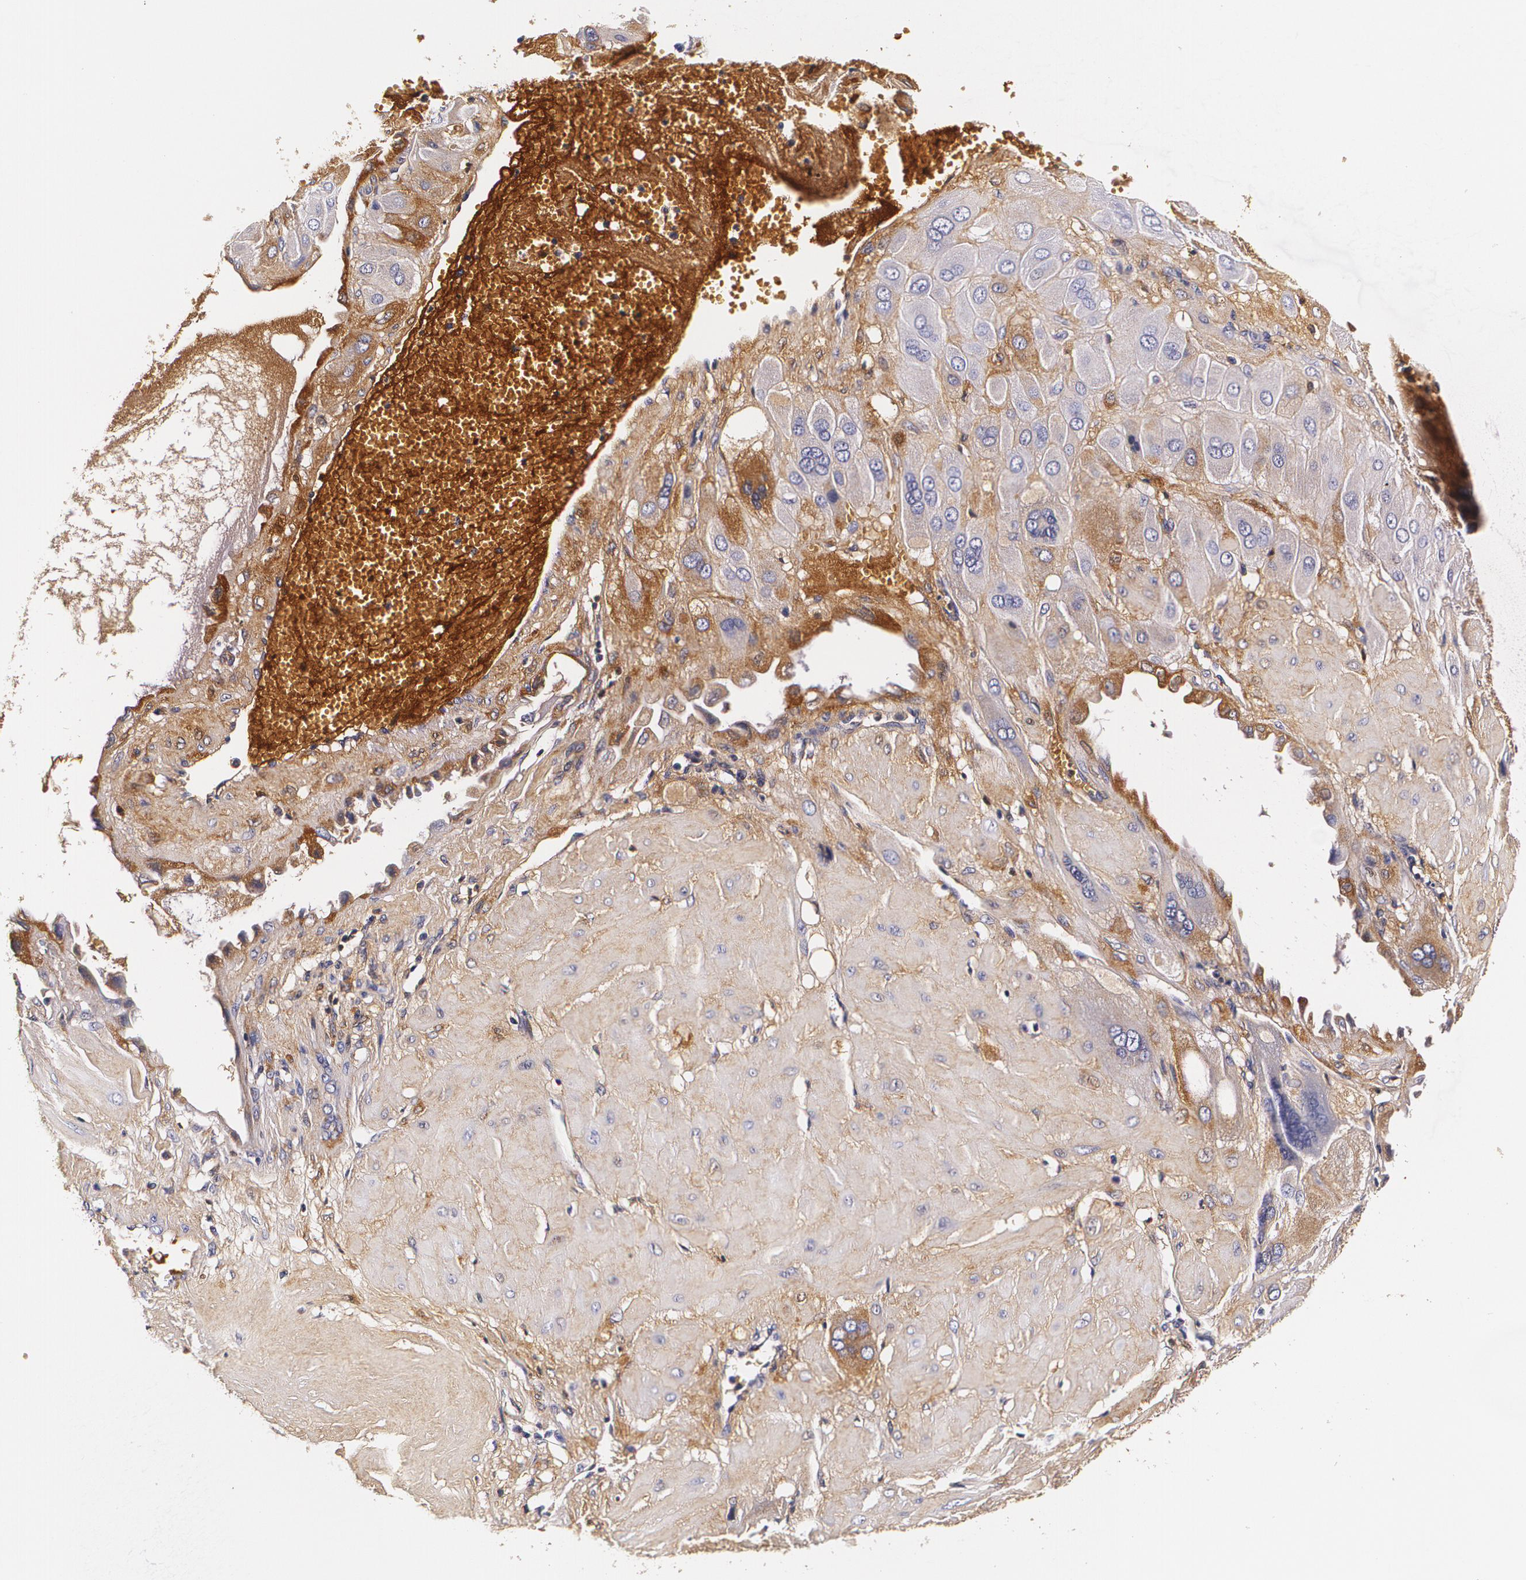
{"staining": {"intensity": "moderate", "quantity": "25%-75%", "location": "cytoplasmic/membranous"}, "tissue": "cervical cancer", "cell_type": "Tumor cells", "image_type": "cancer", "snomed": [{"axis": "morphology", "description": "Squamous cell carcinoma, NOS"}, {"axis": "topography", "description": "Cervix"}], "caption": "Cervical cancer tissue demonstrates moderate cytoplasmic/membranous expression in about 25%-75% of tumor cells", "gene": "TTR", "patient": {"sex": "female", "age": 34}}